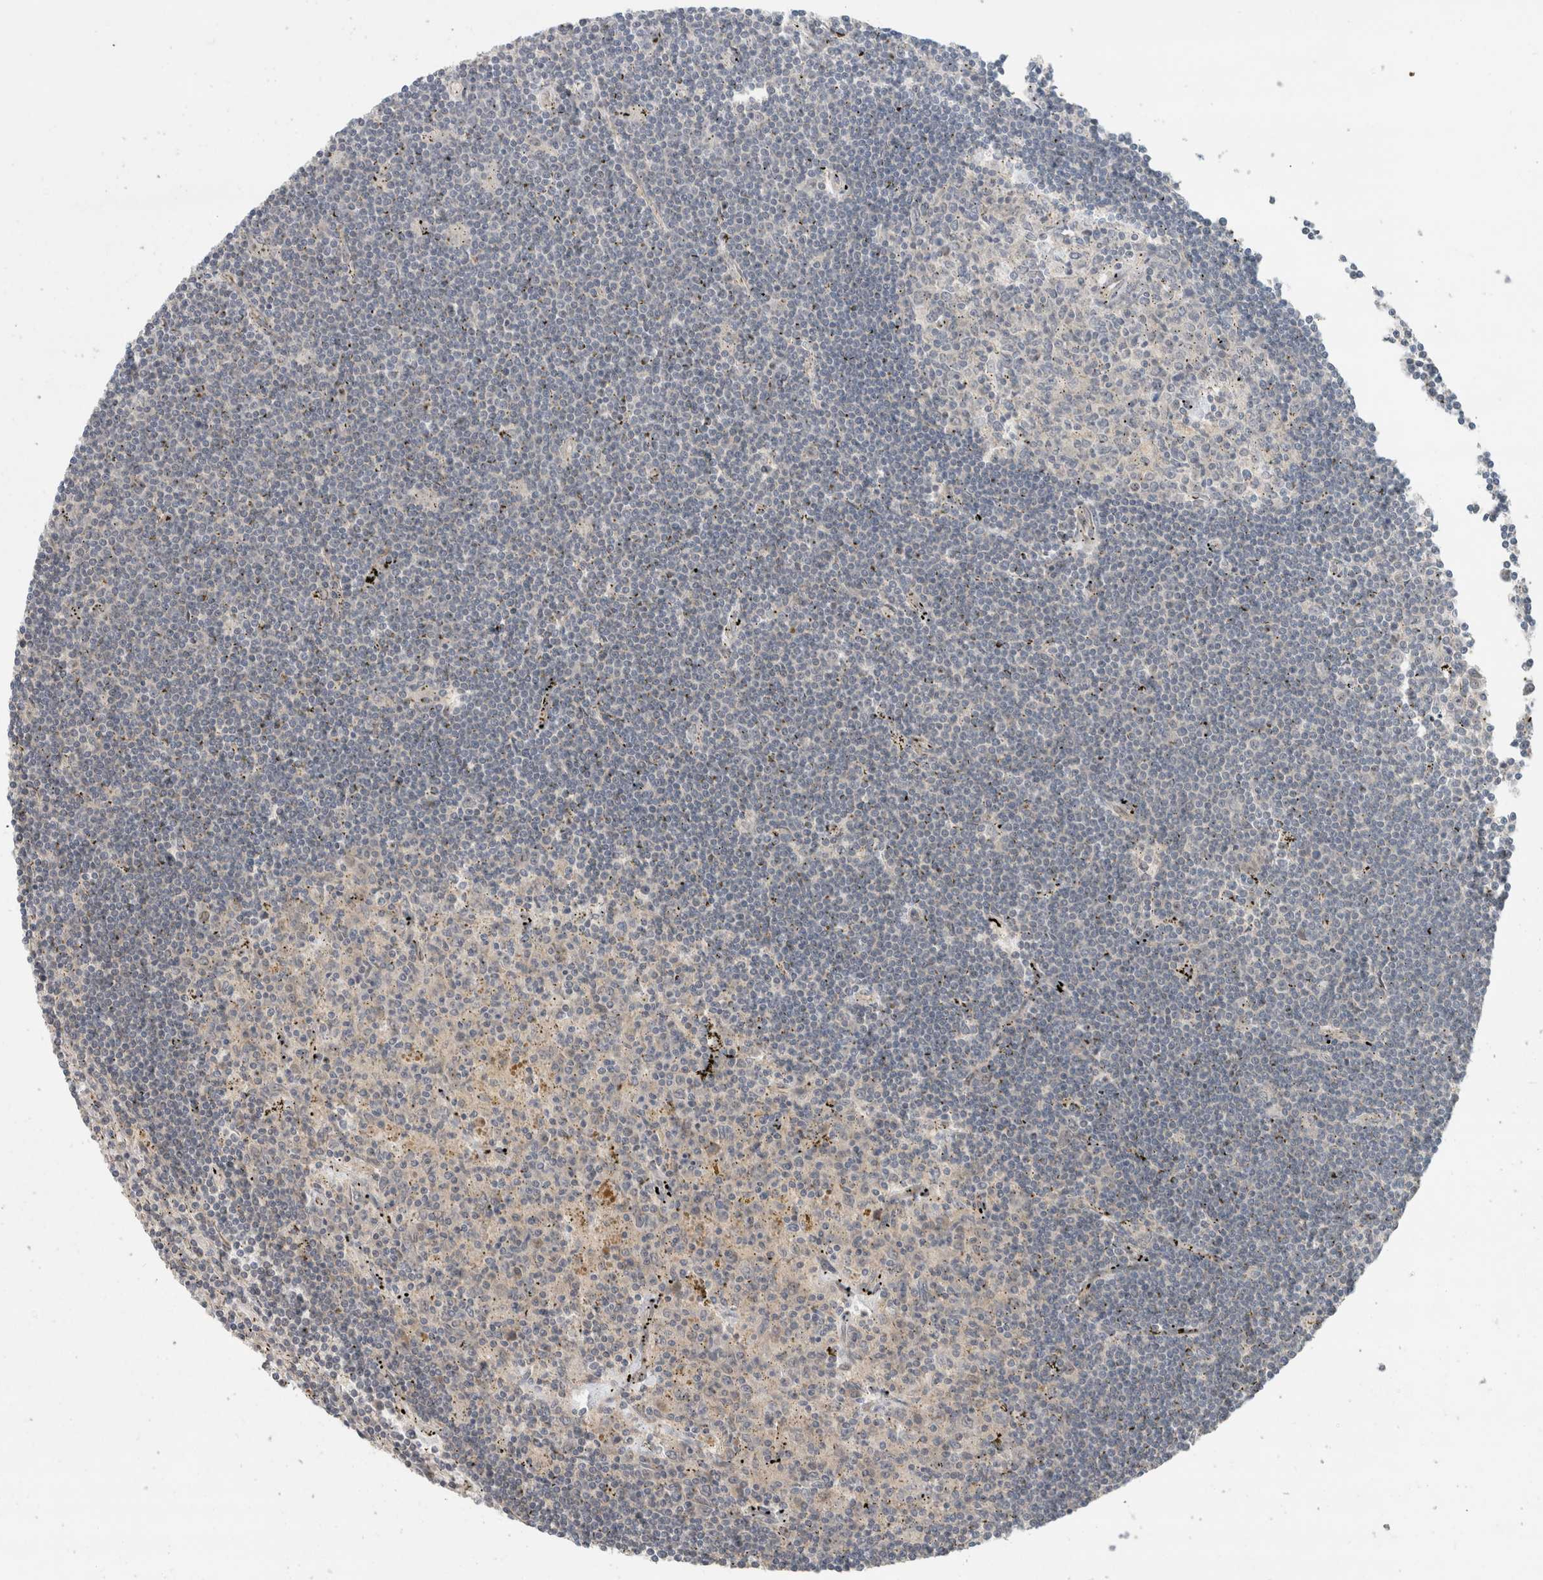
{"staining": {"intensity": "negative", "quantity": "none", "location": "none"}, "tissue": "lymphoma", "cell_type": "Tumor cells", "image_type": "cancer", "snomed": [{"axis": "morphology", "description": "Malignant lymphoma, non-Hodgkin's type, Low grade"}, {"axis": "topography", "description": "Spleen"}], "caption": "The IHC histopathology image has no significant expression in tumor cells of low-grade malignant lymphoma, non-Hodgkin's type tissue.", "gene": "ERCC6L2", "patient": {"sex": "male", "age": 76}}